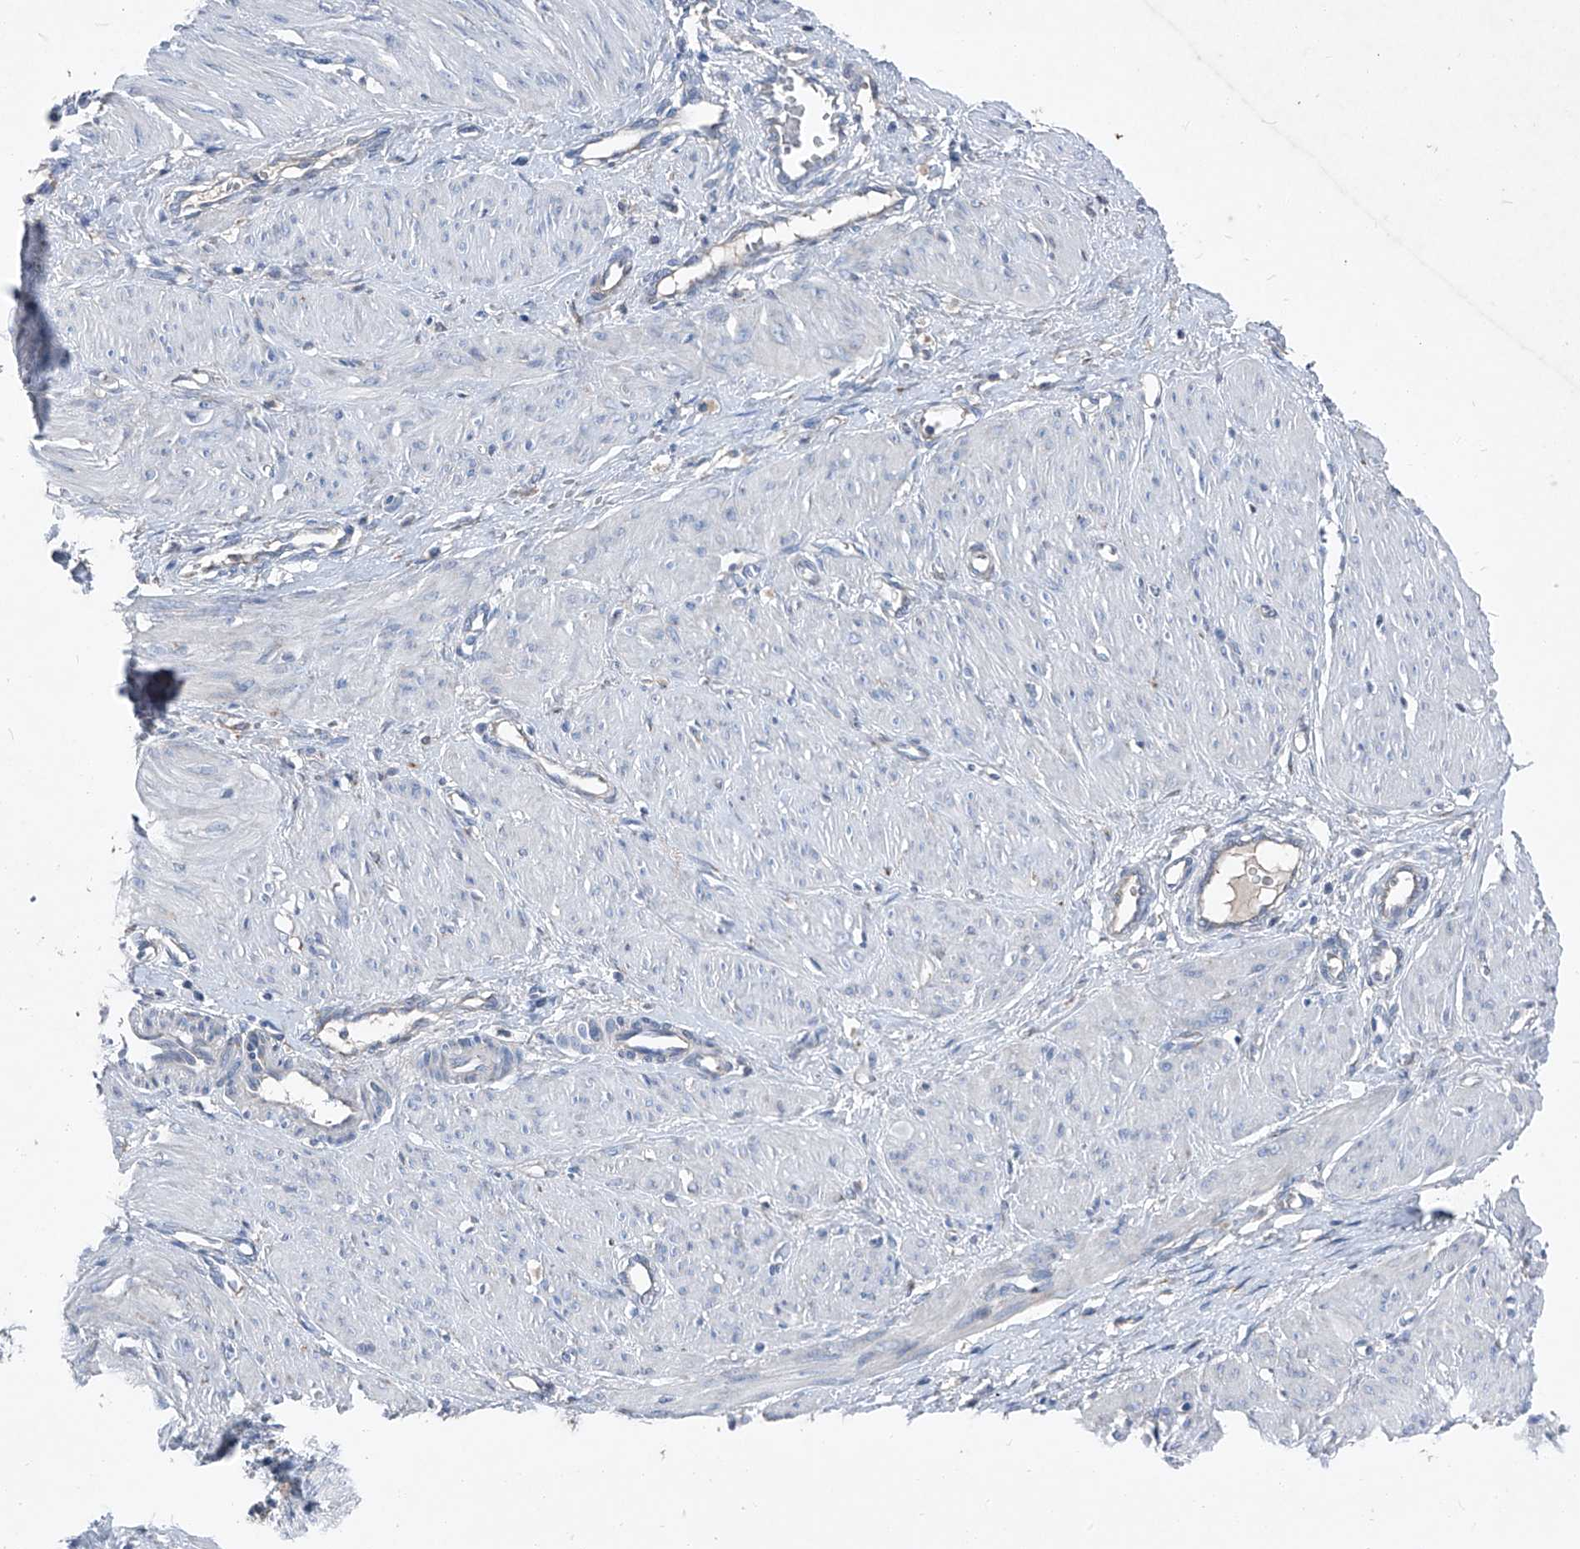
{"staining": {"intensity": "negative", "quantity": "none", "location": "none"}, "tissue": "smooth muscle", "cell_type": "Smooth muscle cells", "image_type": "normal", "snomed": [{"axis": "morphology", "description": "Normal tissue, NOS"}, {"axis": "topography", "description": "Endometrium"}], "caption": "Human smooth muscle stained for a protein using IHC shows no positivity in smooth muscle cells.", "gene": "IFI27", "patient": {"sex": "female", "age": 33}}